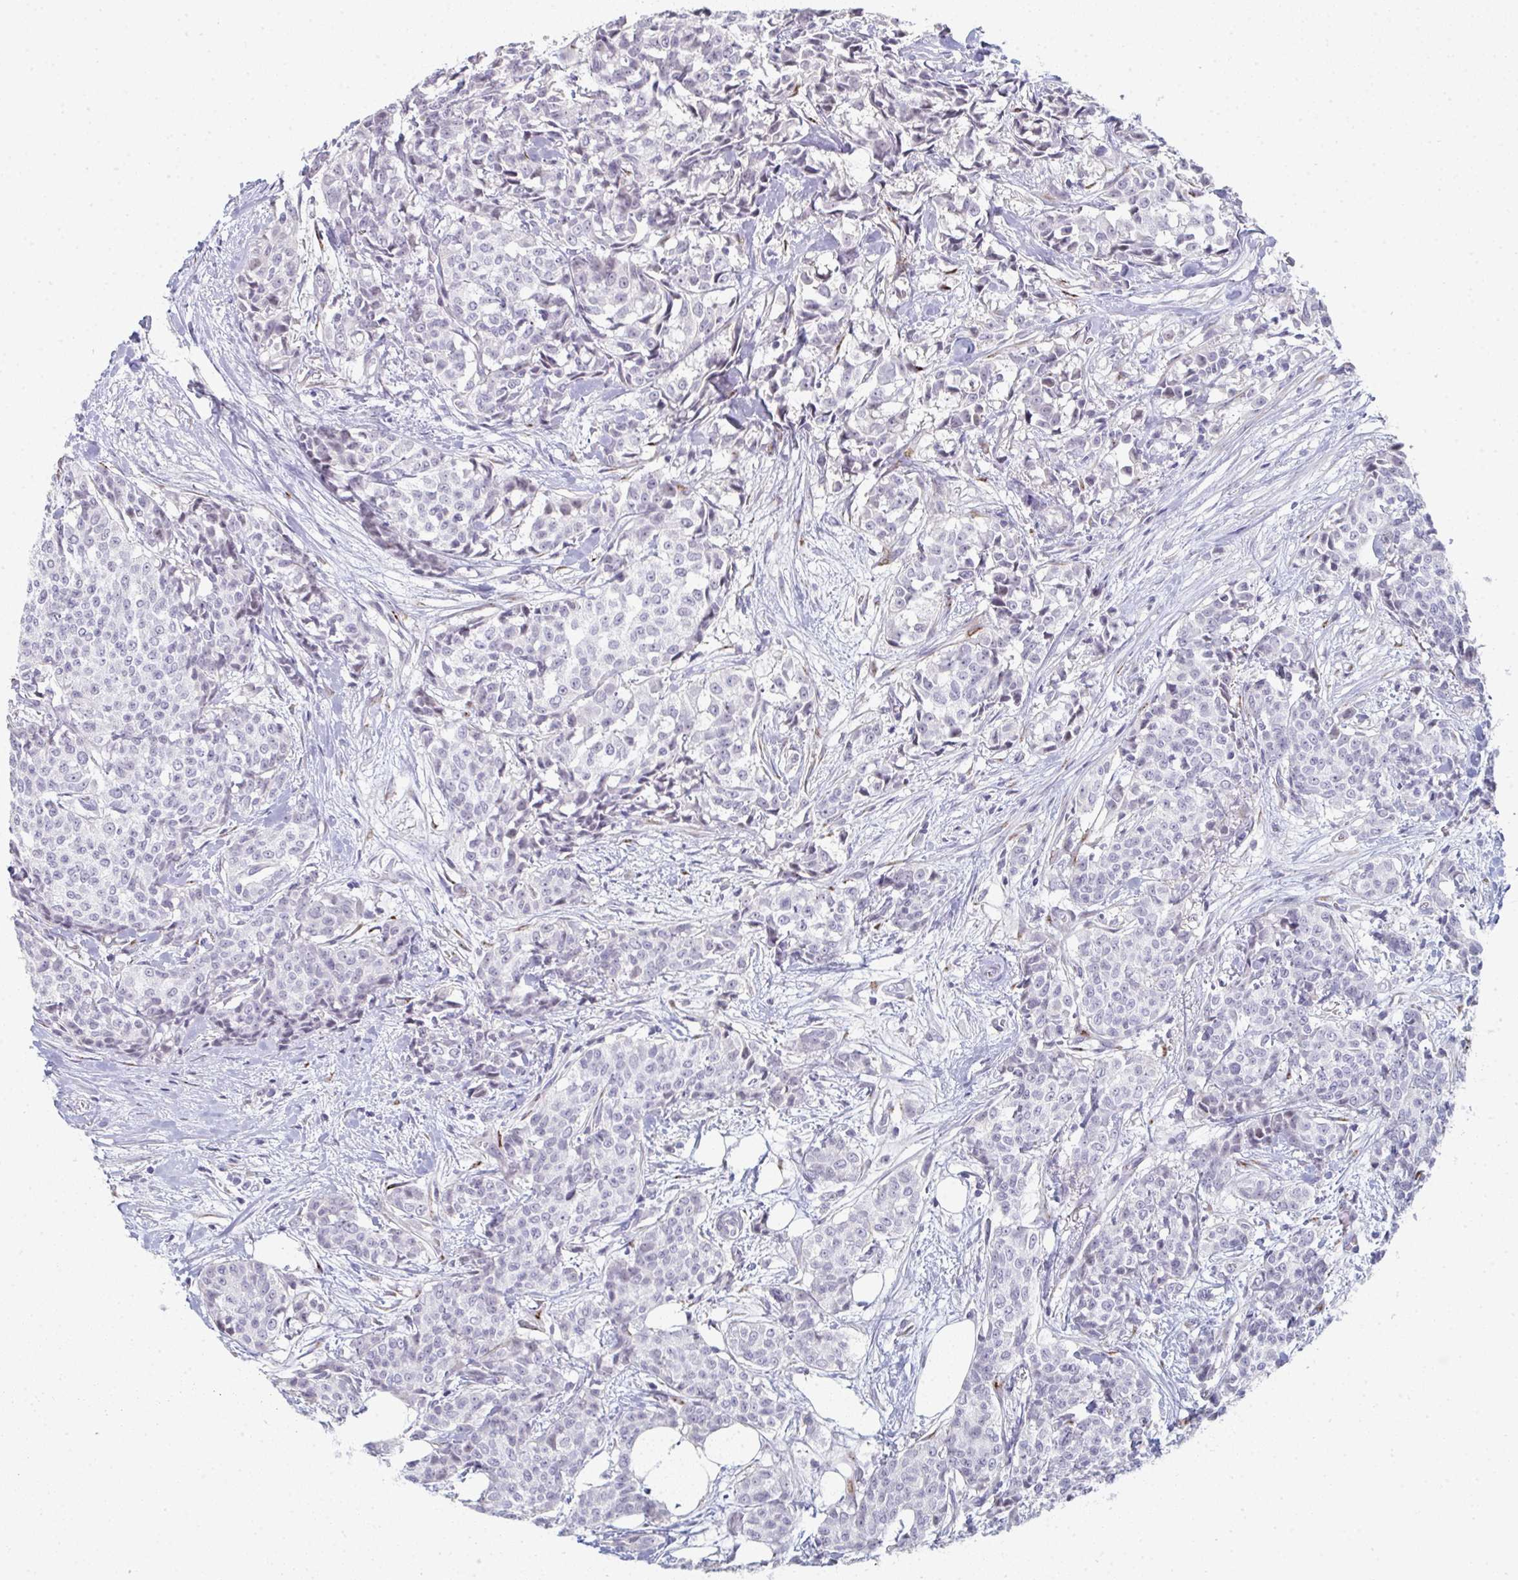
{"staining": {"intensity": "negative", "quantity": "none", "location": "none"}, "tissue": "breast cancer", "cell_type": "Tumor cells", "image_type": "cancer", "snomed": [{"axis": "morphology", "description": "Duct carcinoma"}, {"axis": "topography", "description": "Breast"}], "caption": "Breast cancer stained for a protein using IHC demonstrates no staining tumor cells.", "gene": "A1CF", "patient": {"sex": "female", "age": 91}}